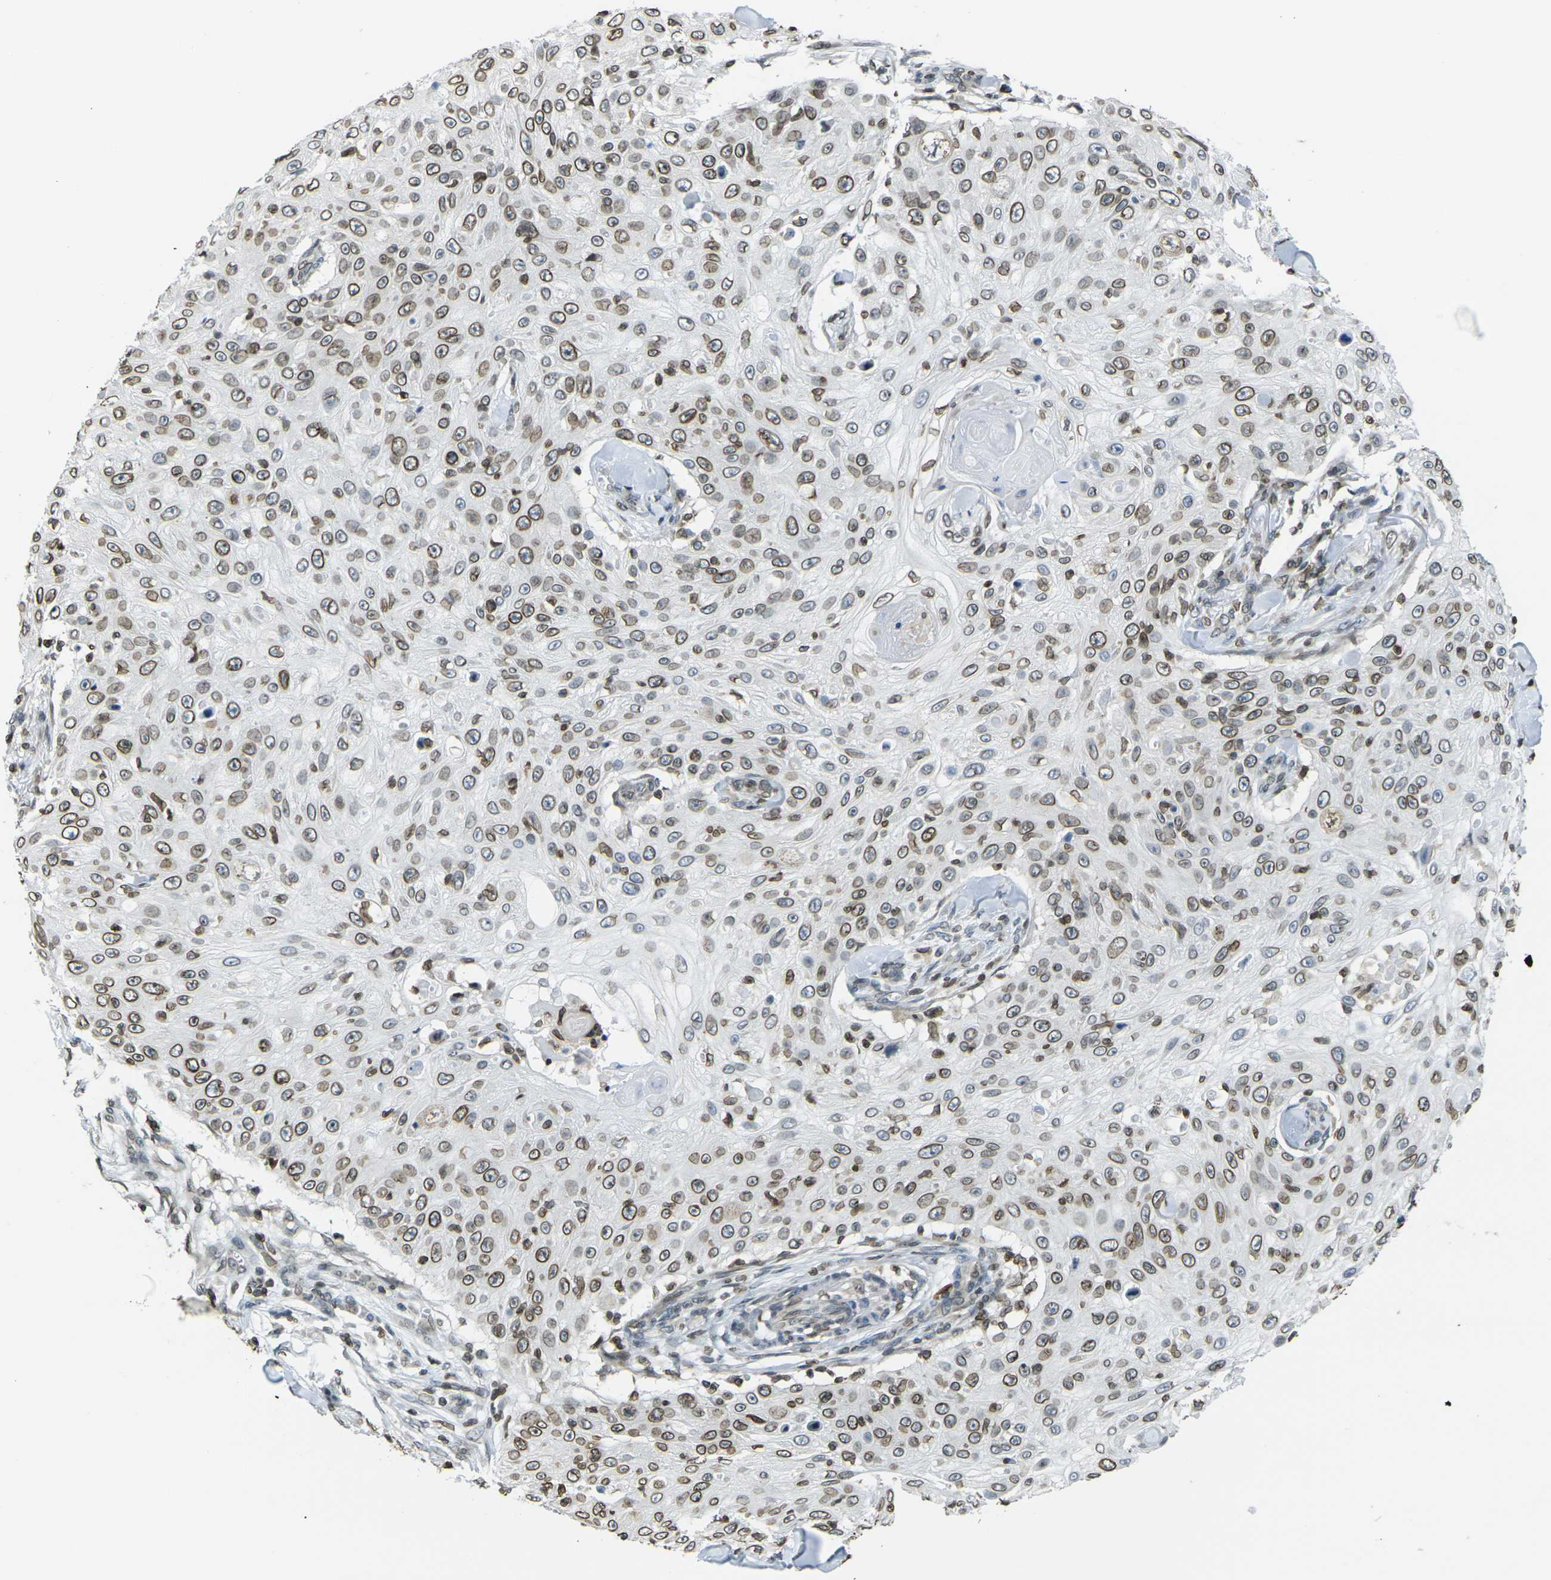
{"staining": {"intensity": "moderate", "quantity": ">75%", "location": "cytoplasmic/membranous,nuclear"}, "tissue": "skin cancer", "cell_type": "Tumor cells", "image_type": "cancer", "snomed": [{"axis": "morphology", "description": "Squamous cell carcinoma, NOS"}, {"axis": "topography", "description": "Skin"}], "caption": "DAB immunohistochemical staining of human skin cancer shows moderate cytoplasmic/membranous and nuclear protein positivity in about >75% of tumor cells.", "gene": "BRDT", "patient": {"sex": "male", "age": 86}}